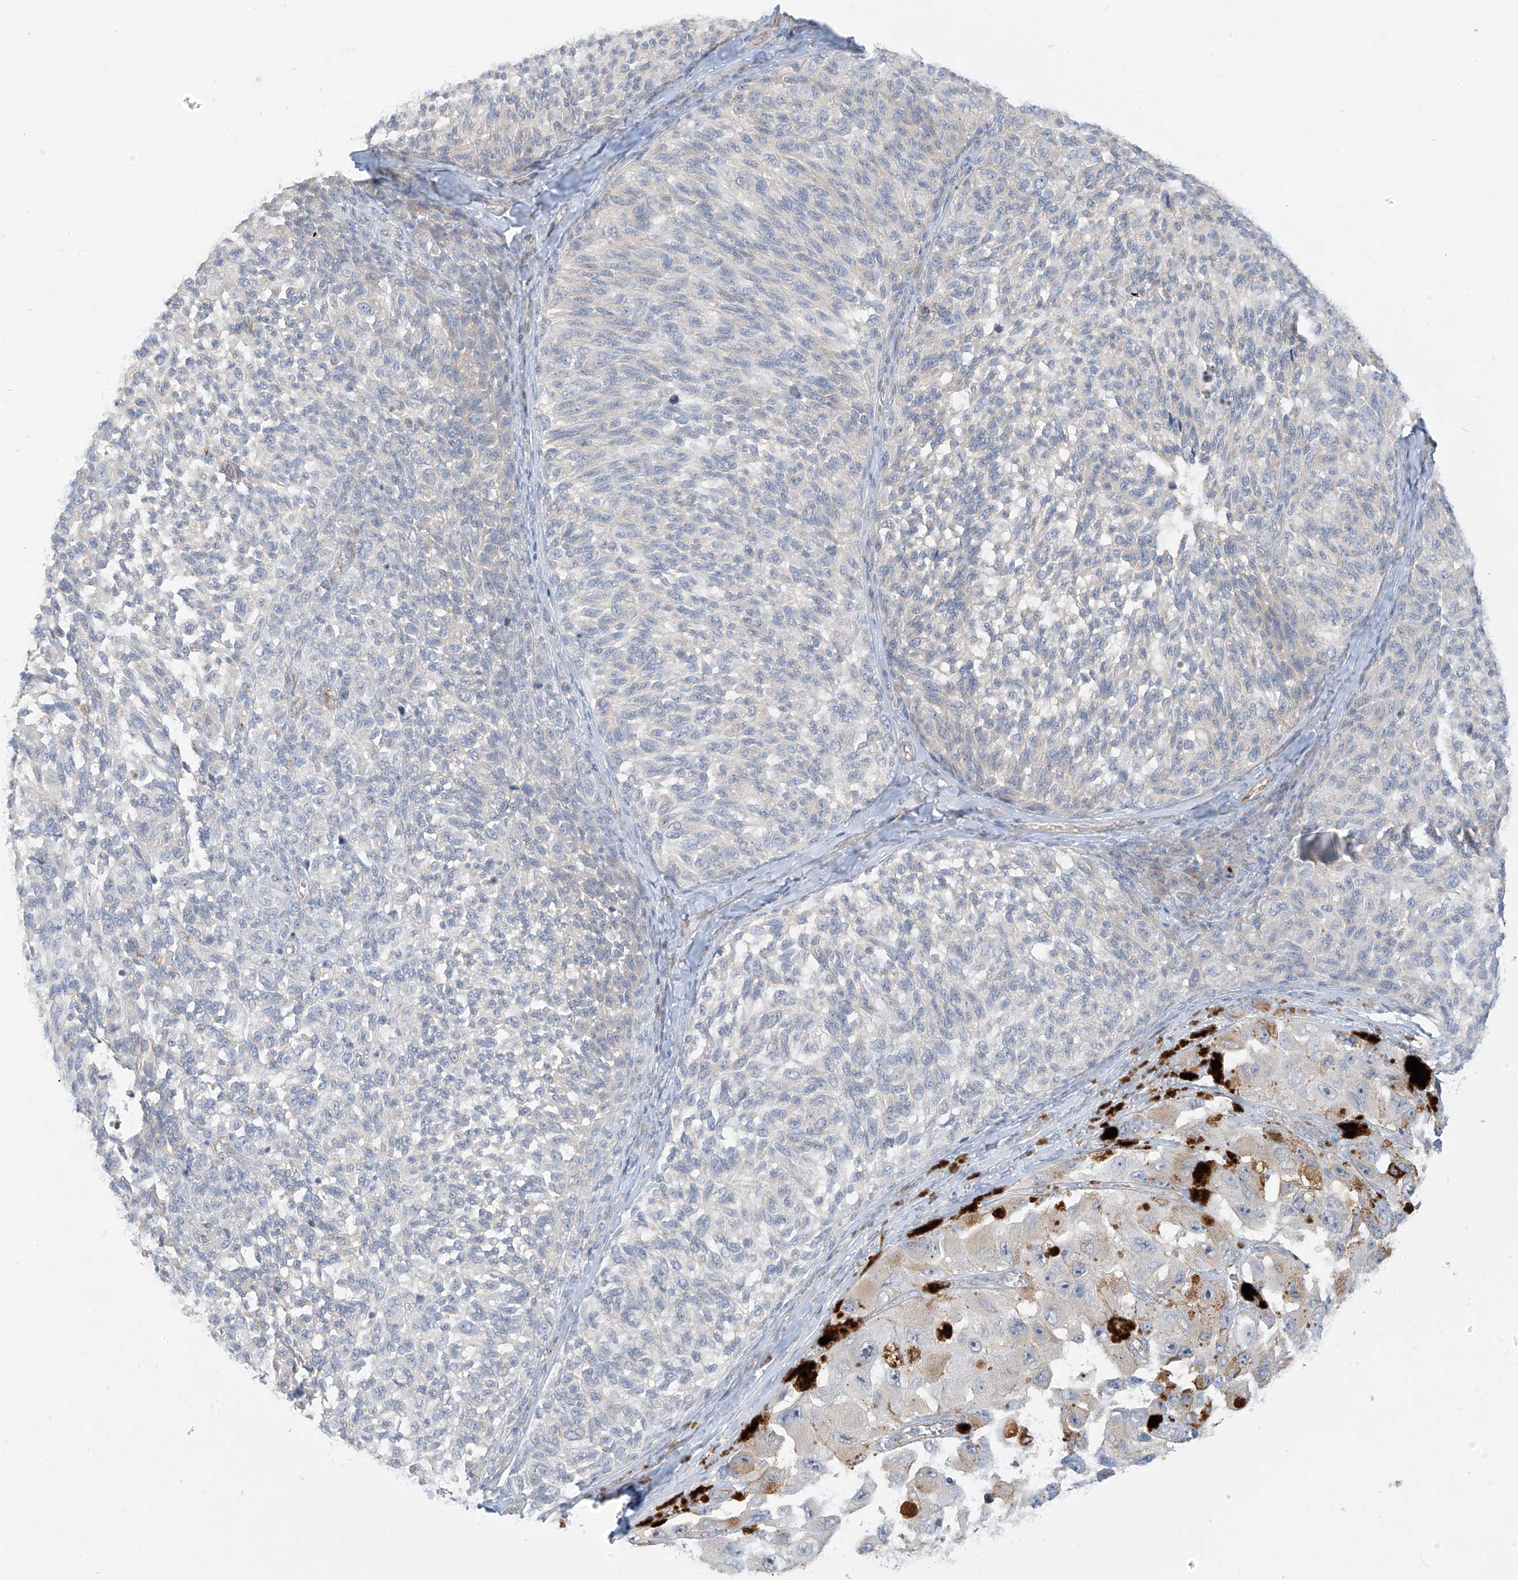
{"staining": {"intensity": "negative", "quantity": "none", "location": "none"}, "tissue": "melanoma", "cell_type": "Tumor cells", "image_type": "cancer", "snomed": [{"axis": "morphology", "description": "Malignant melanoma, NOS"}, {"axis": "topography", "description": "Skin"}], "caption": "This is an IHC photomicrograph of human malignant melanoma. There is no positivity in tumor cells.", "gene": "C2orf42", "patient": {"sex": "female", "age": 73}}